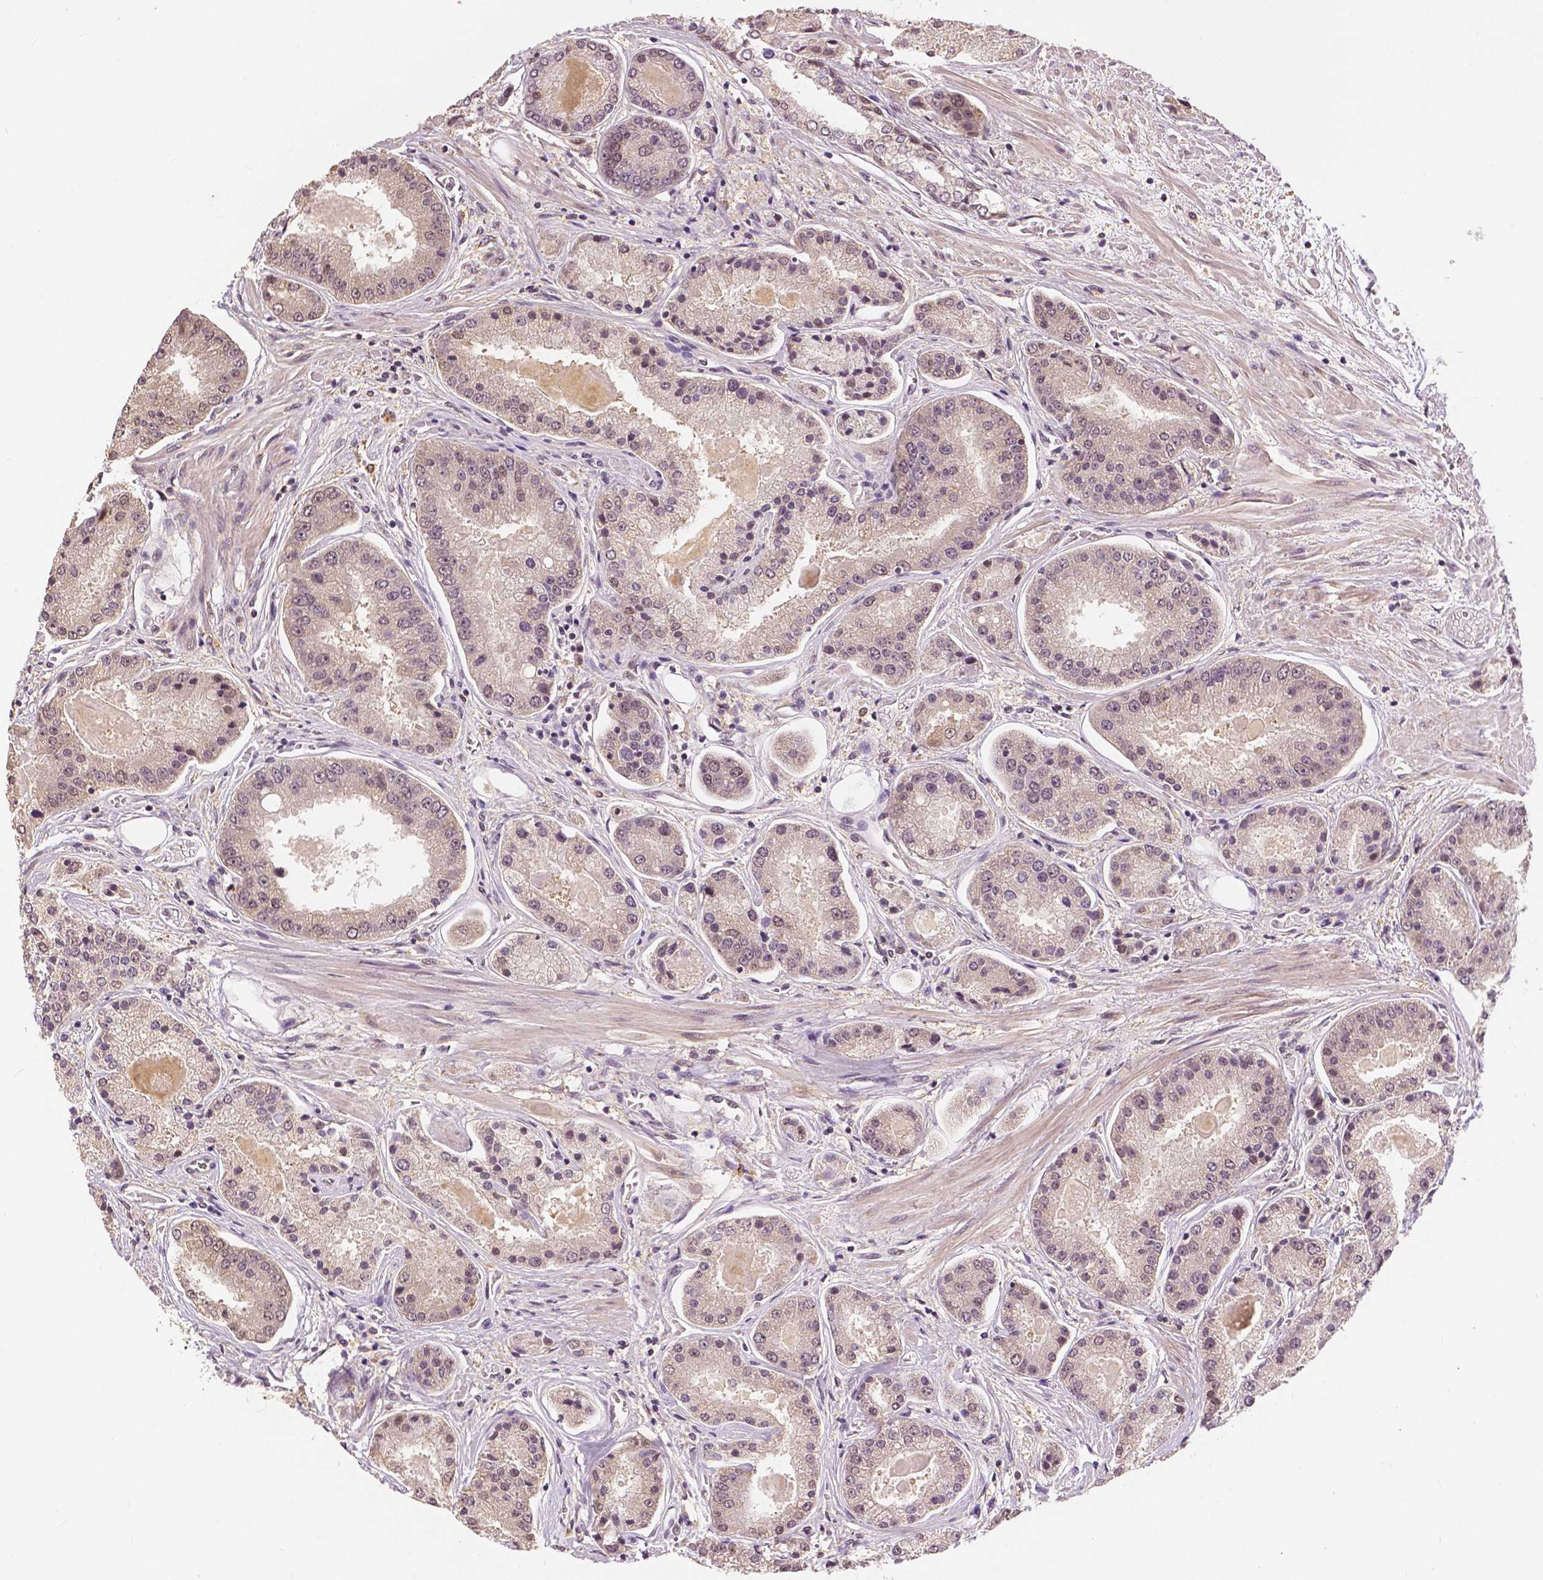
{"staining": {"intensity": "weak", "quantity": "<25%", "location": "nuclear"}, "tissue": "prostate cancer", "cell_type": "Tumor cells", "image_type": "cancer", "snomed": [{"axis": "morphology", "description": "Adenocarcinoma, High grade"}, {"axis": "topography", "description": "Prostate"}], "caption": "The photomicrograph displays no staining of tumor cells in prostate cancer (adenocarcinoma (high-grade)). The staining is performed using DAB brown chromogen with nuclei counter-stained in using hematoxylin.", "gene": "MAP1LC3B", "patient": {"sex": "male", "age": 67}}